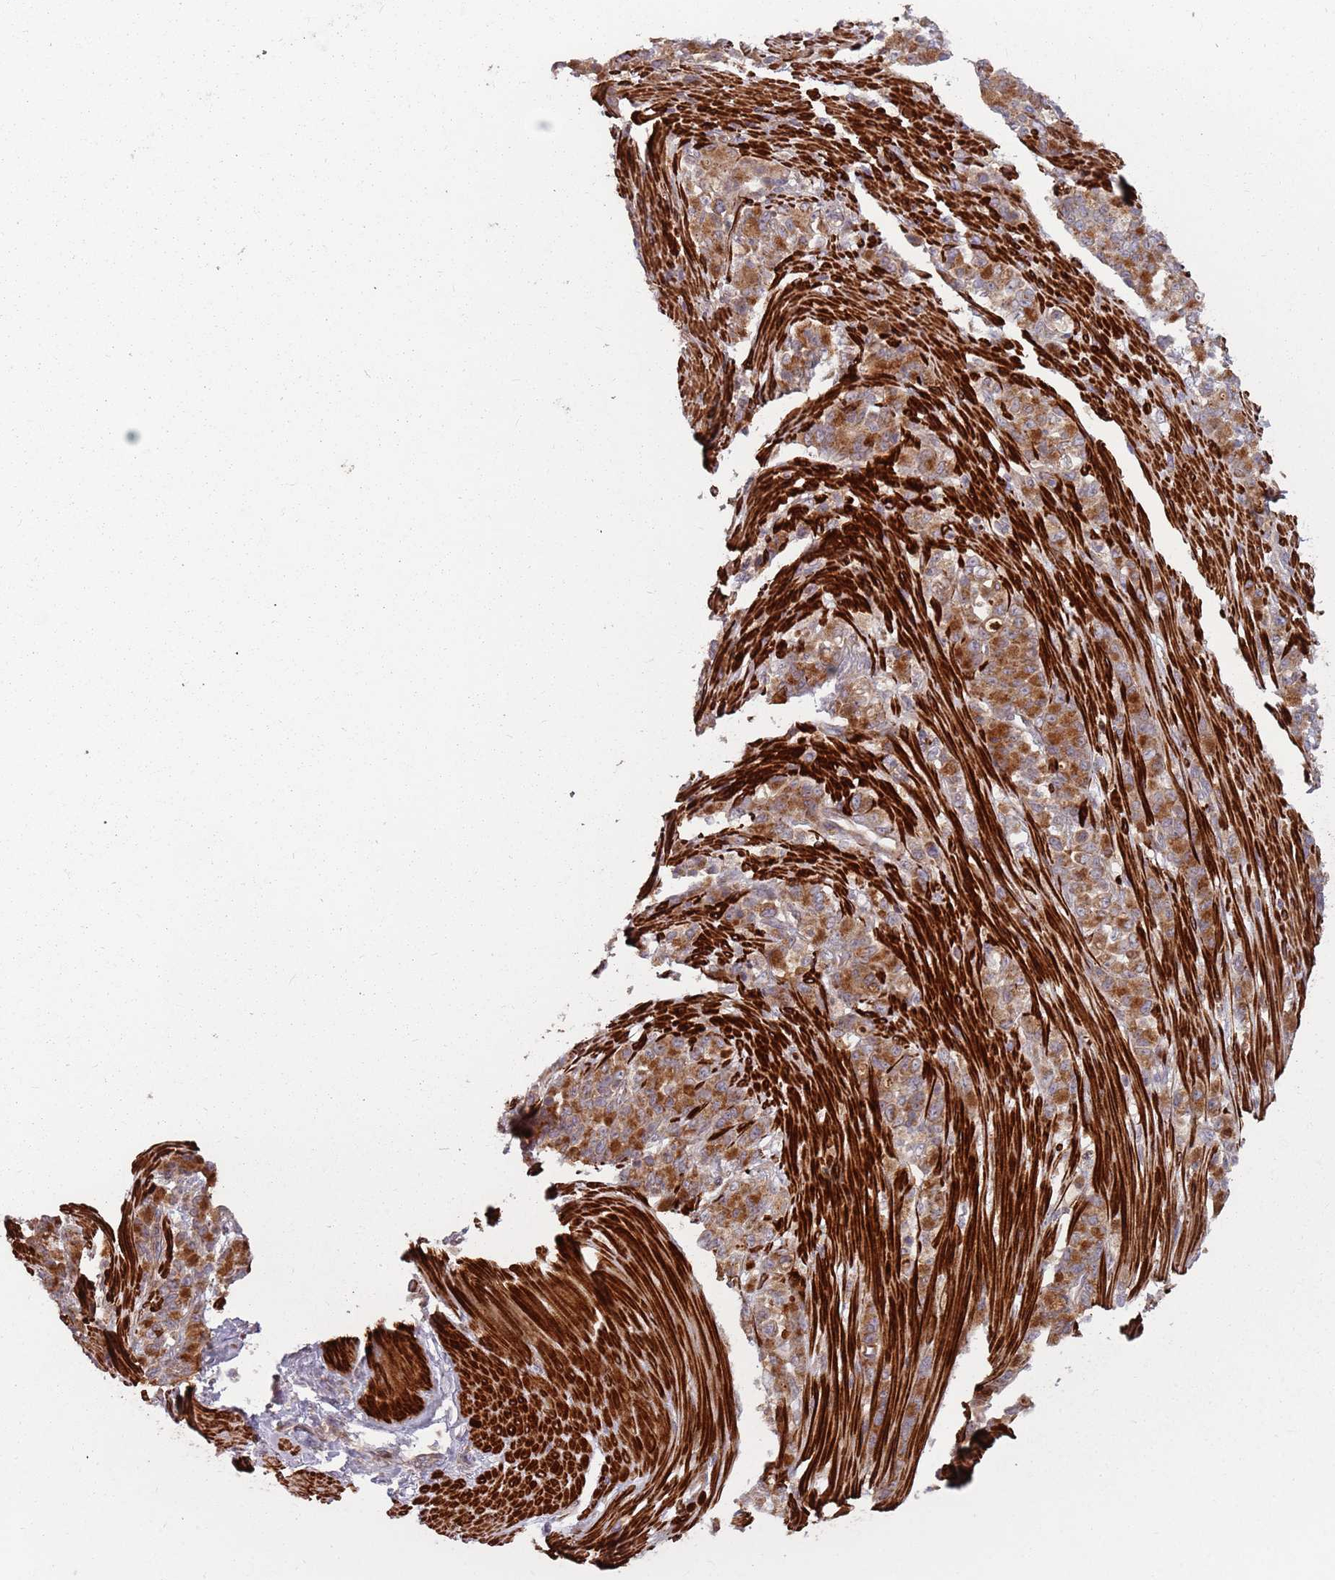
{"staining": {"intensity": "moderate", "quantity": ">75%", "location": "cytoplasmic/membranous"}, "tissue": "stomach cancer", "cell_type": "Tumor cells", "image_type": "cancer", "snomed": [{"axis": "morphology", "description": "Normal tissue, NOS"}, {"axis": "morphology", "description": "Adenocarcinoma, NOS"}, {"axis": "topography", "description": "Stomach"}], "caption": "Stomach cancer (adenocarcinoma) stained with DAB (3,3'-diaminobenzidine) IHC demonstrates medium levels of moderate cytoplasmic/membranous positivity in approximately >75% of tumor cells.", "gene": "PLD6", "patient": {"sex": "female", "age": 79}}